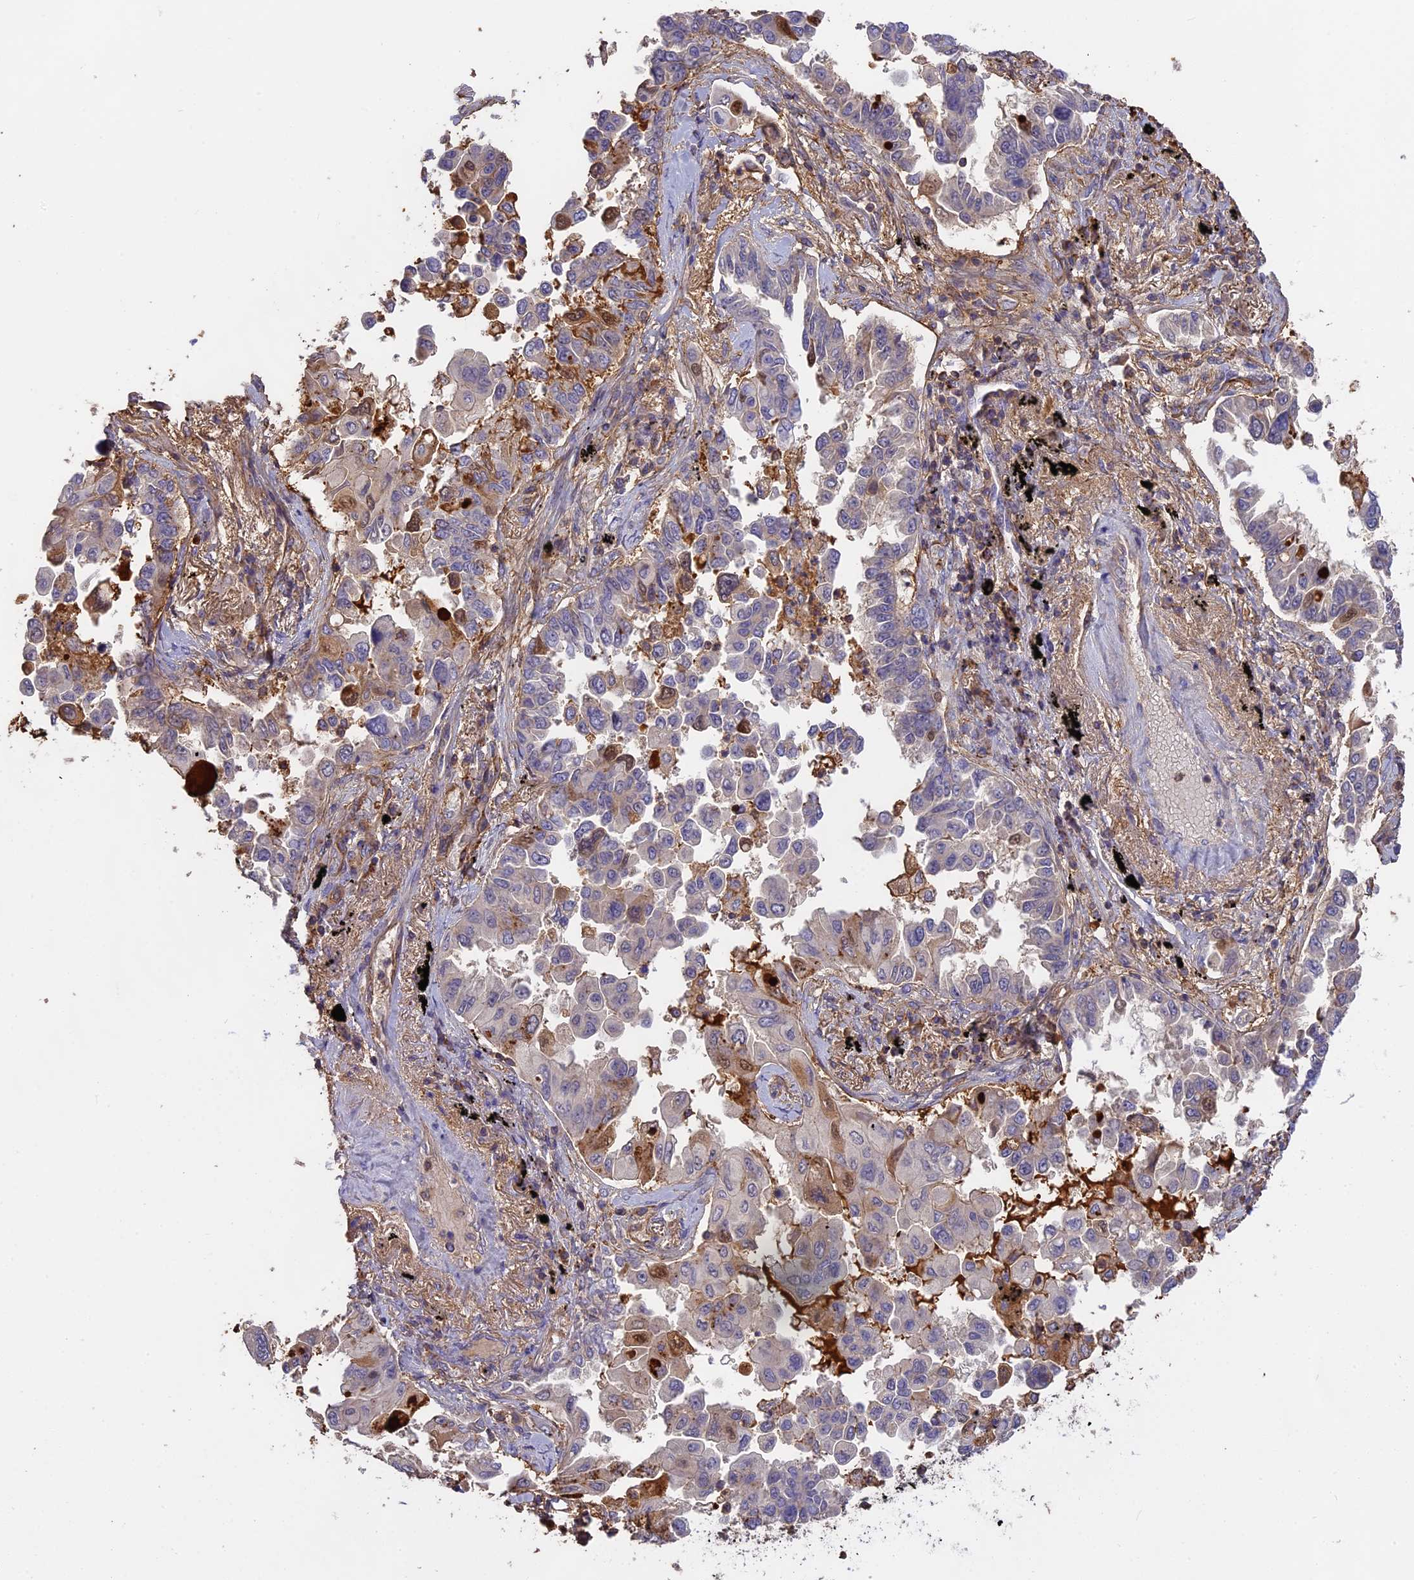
{"staining": {"intensity": "negative", "quantity": "none", "location": "none"}, "tissue": "lung cancer", "cell_type": "Tumor cells", "image_type": "cancer", "snomed": [{"axis": "morphology", "description": "Adenocarcinoma, NOS"}, {"axis": "topography", "description": "Lung"}], "caption": "High power microscopy image of an immunohistochemistry (IHC) histopathology image of lung cancer (adenocarcinoma), revealing no significant expression in tumor cells.", "gene": "CFAP119", "patient": {"sex": "female", "age": 67}}